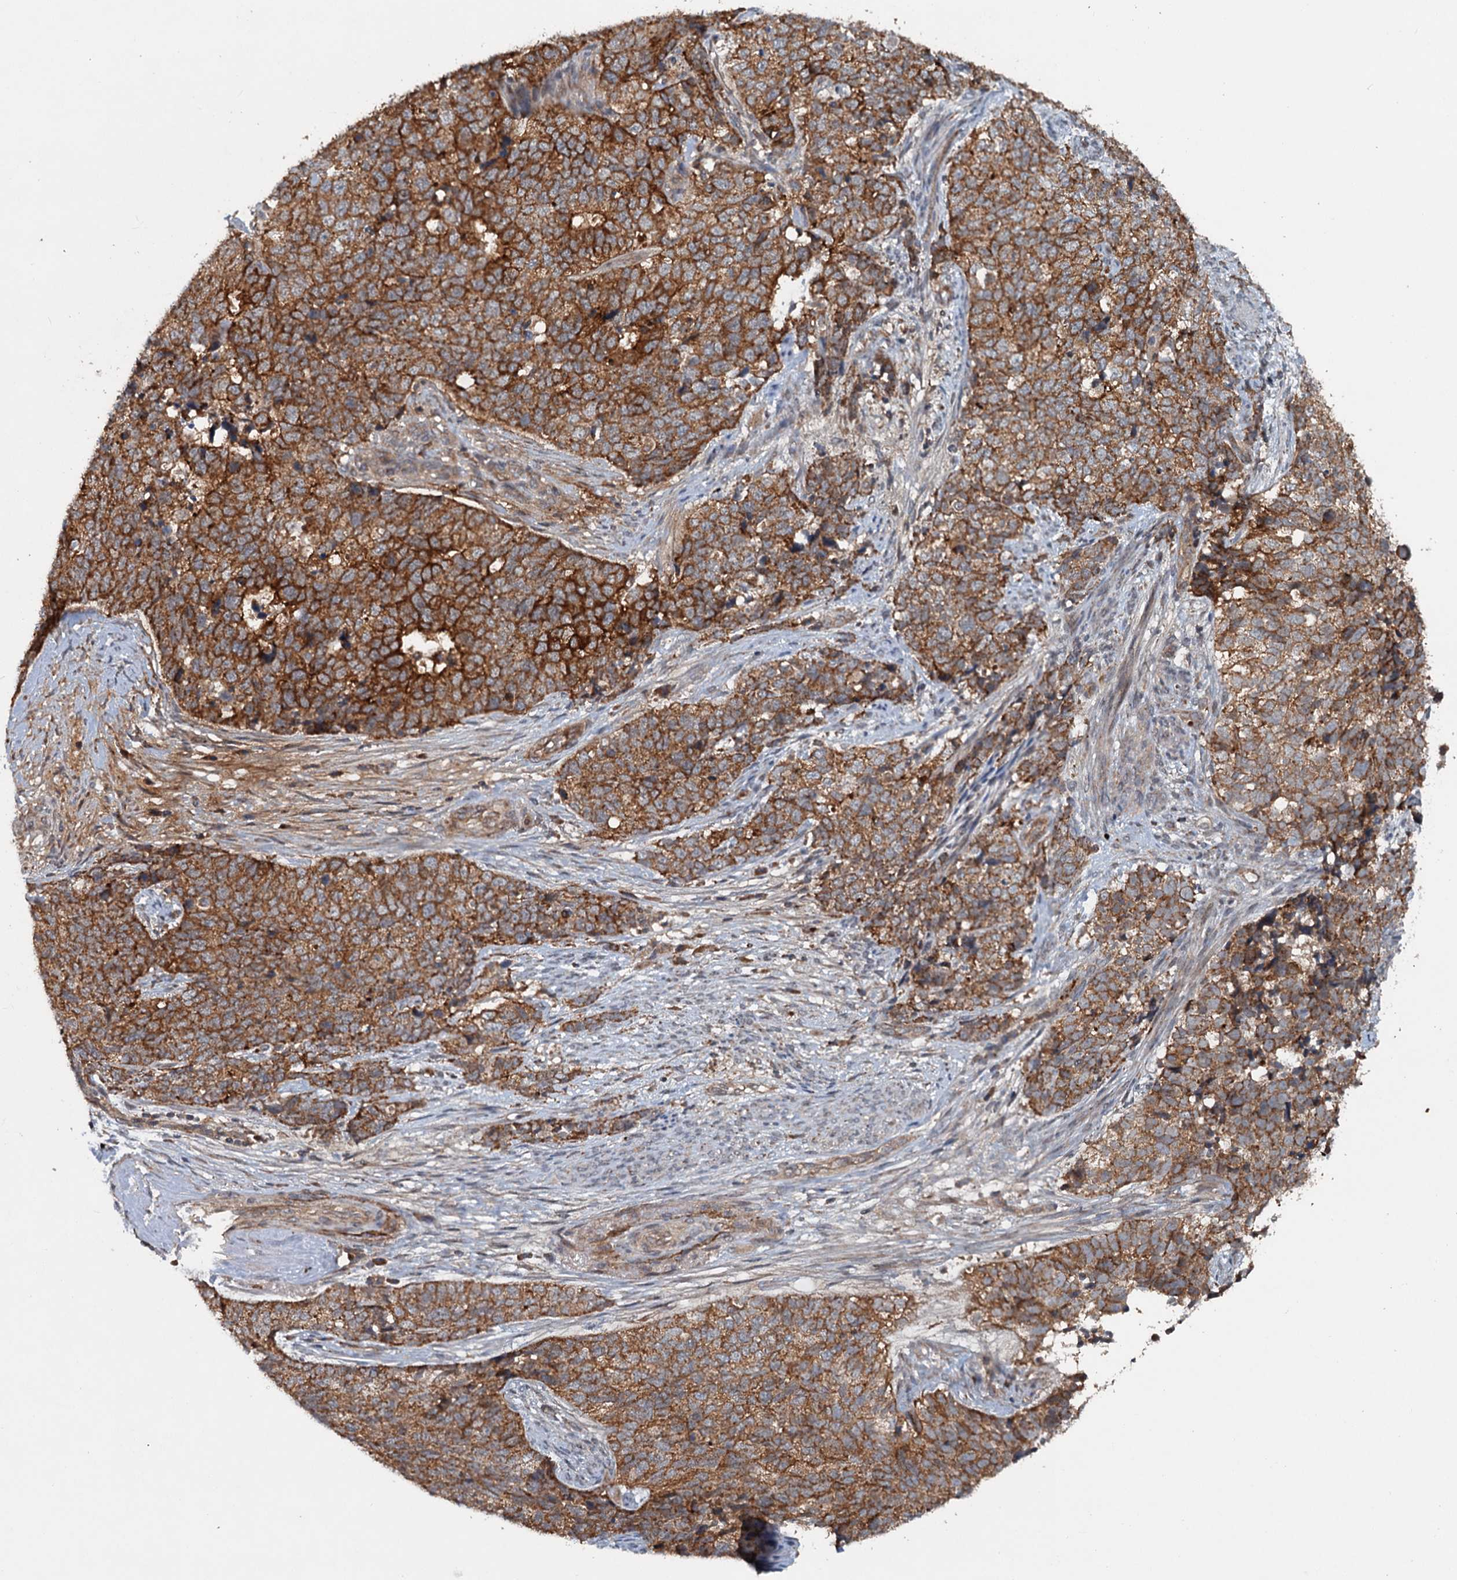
{"staining": {"intensity": "moderate", "quantity": ">75%", "location": "cytoplasmic/membranous"}, "tissue": "cervical cancer", "cell_type": "Tumor cells", "image_type": "cancer", "snomed": [{"axis": "morphology", "description": "Squamous cell carcinoma, NOS"}, {"axis": "topography", "description": "Cervix"}], "caption": "The immunohistochemical stain highlights moderate cytoplasmic/membranous staining in tumor cells of cervical cancer tissue.", "gene": "N4BP2L2", "patient": {"sex": "female", "age": 63}}